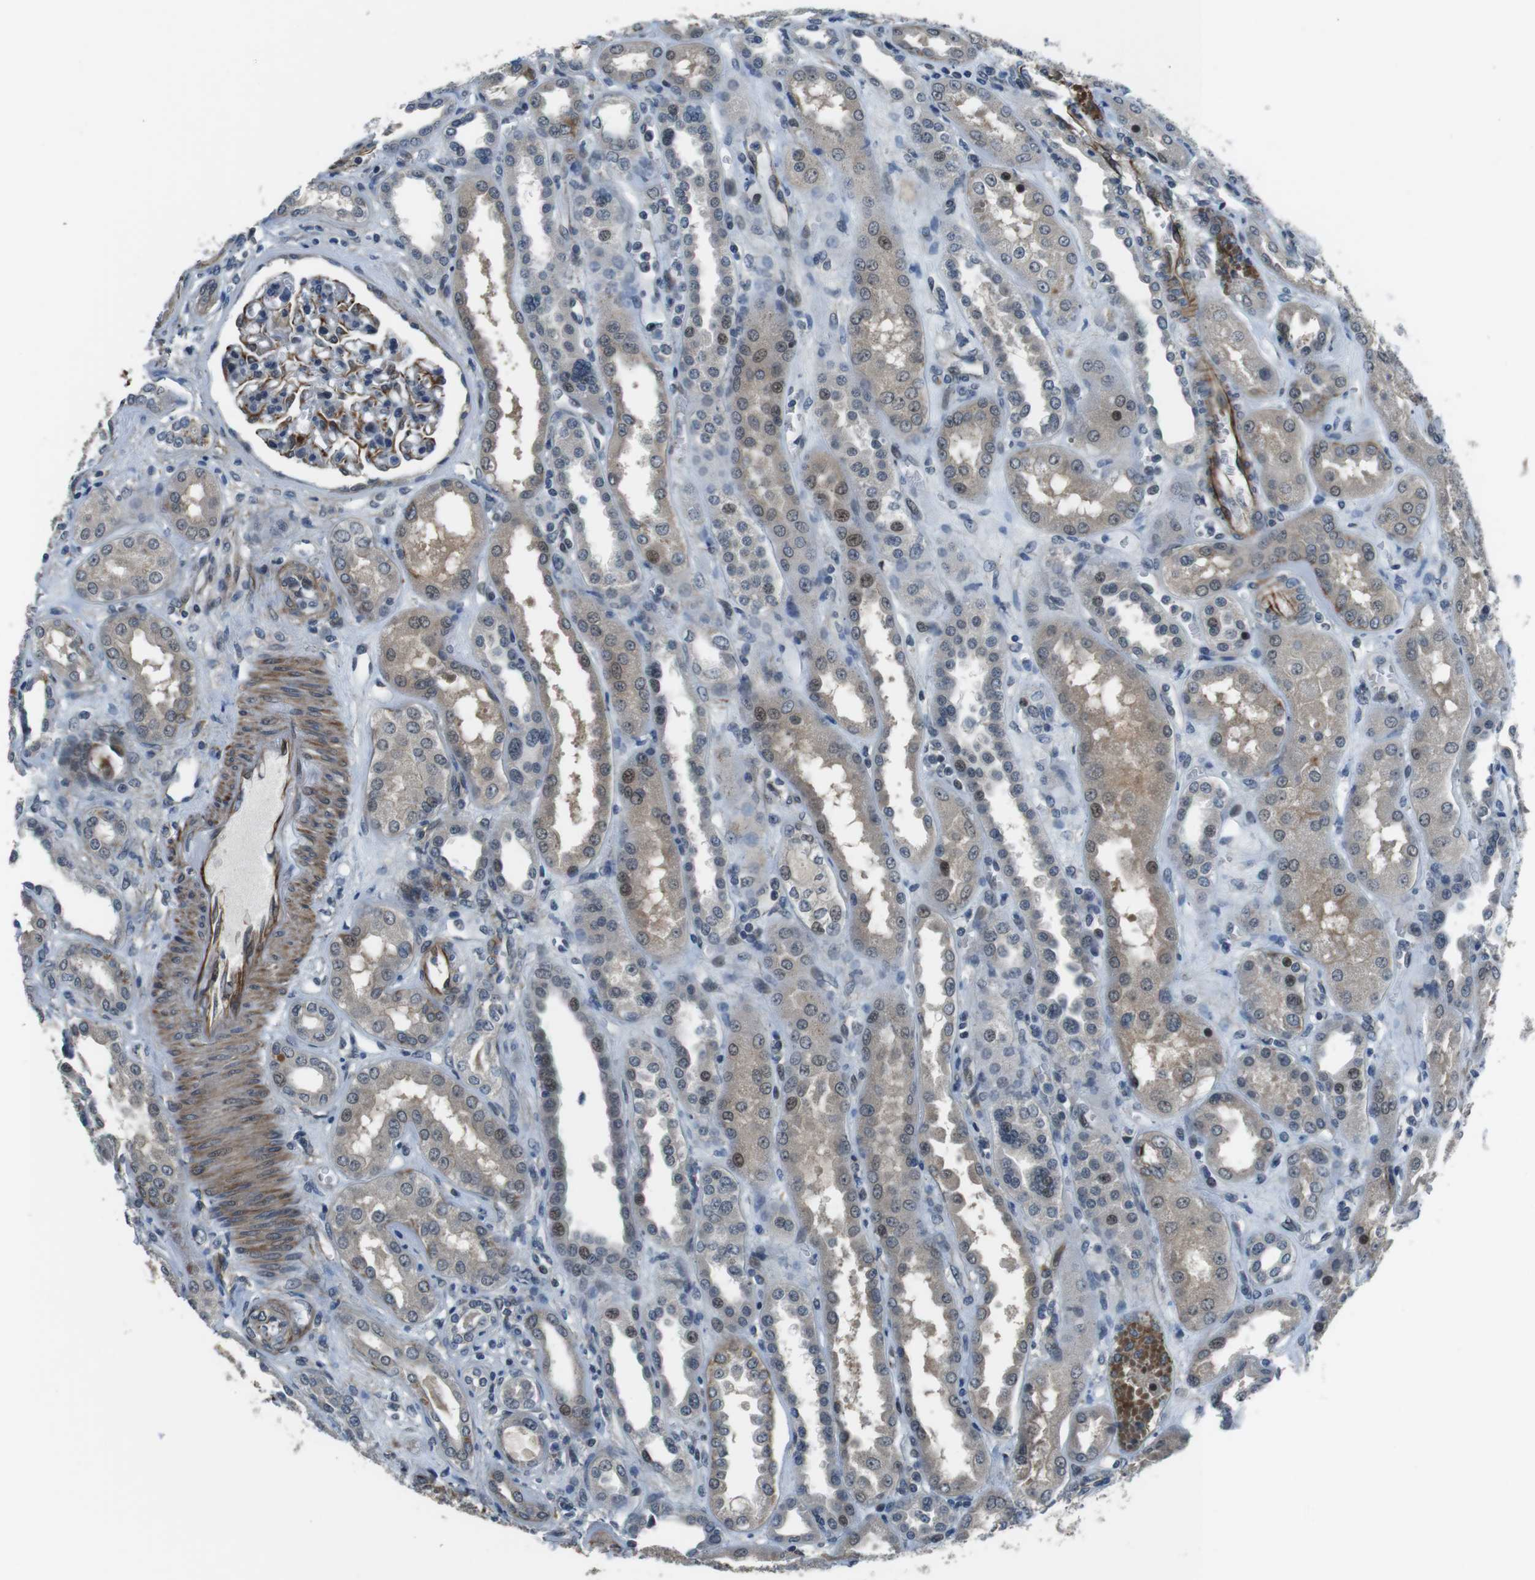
{"staining": {"intensity": "negative", "quantity": "none", "location": "none"}, "tissue": "kidney", "cell_type": "Cells in glomeruli", "image_type": "normal", "snomed": [{"axis": "morphology", "description": "Normal tissue, NOS"}, {"axis": "topography", "description": "Kidney"}], "caption": "Human kidney stained for a protein using IHC displays no expression in cells in glomeruli.", "gene": "LRRC49", "patient": {"sex": "male", "age": 59}}